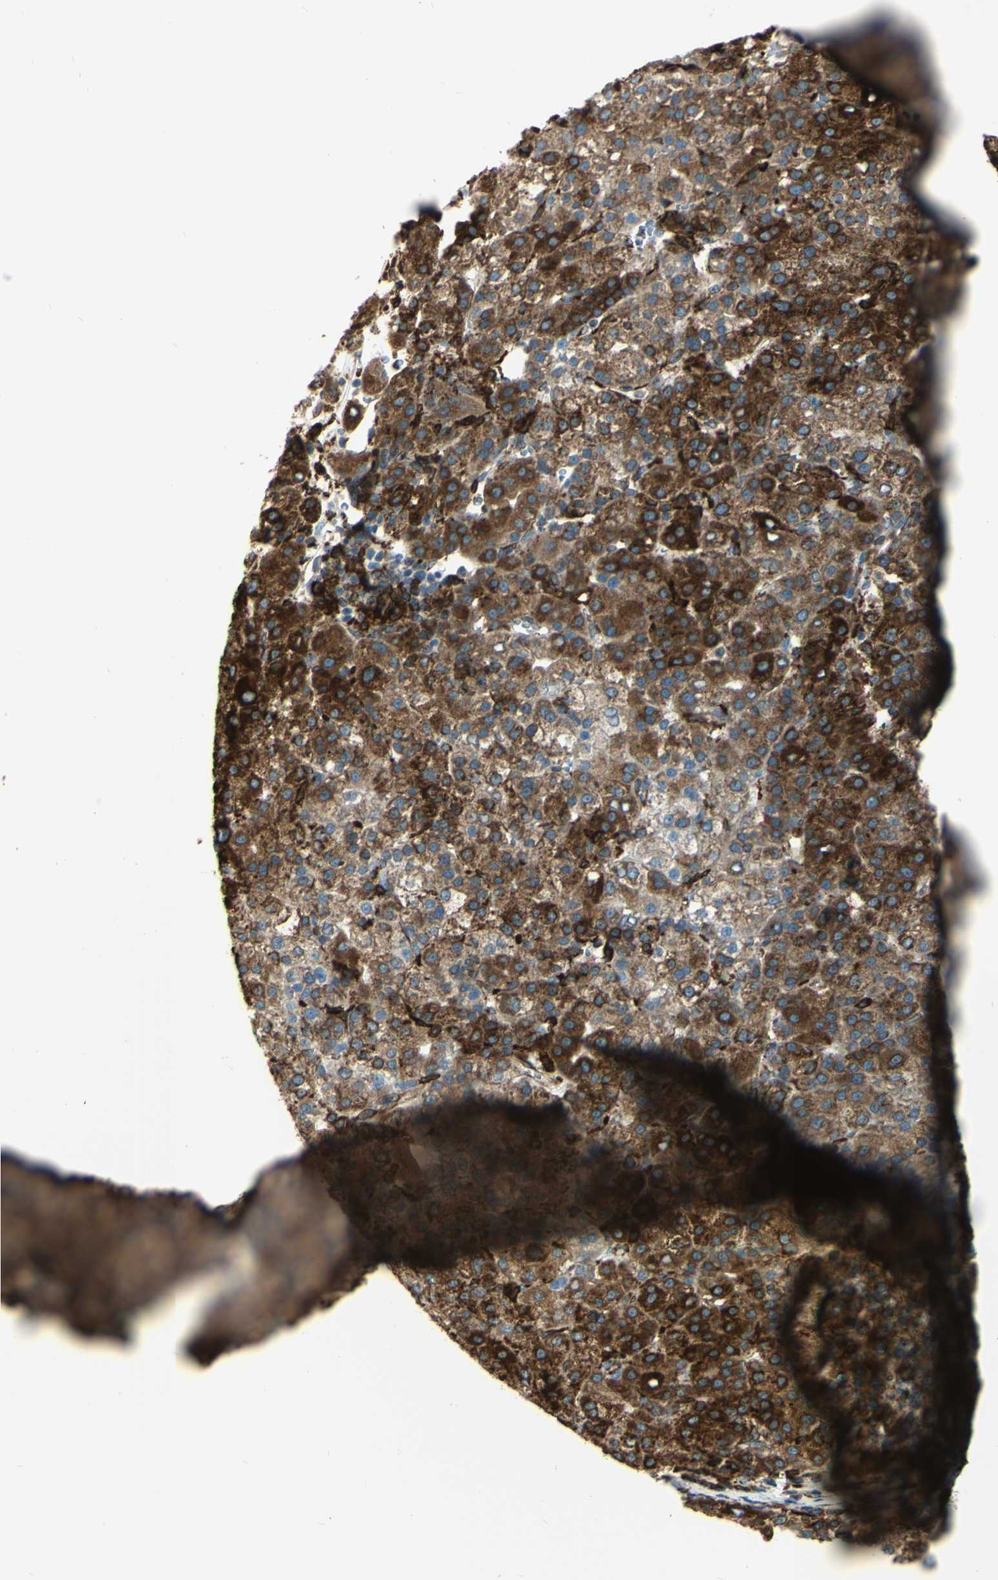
{"staining": {"intensity": "strong", "quantity": ">75%", "location": "cytoplasmic/membranous"}, "tissue": "liver cancer", "cell_type": "Tumor cells", "image_type": "cancer", "snomed": [{"axis": "morphology", "description": "Carcinoma, Hepatocellular, NOS"}, {"axis": "topography", "description": "Liver"}], "caption": "Liver cancer stained with a protein marker shows strong staining in tumor cells.", "gene": "CD74", "patient": {"sex": "female", "age": 58}}